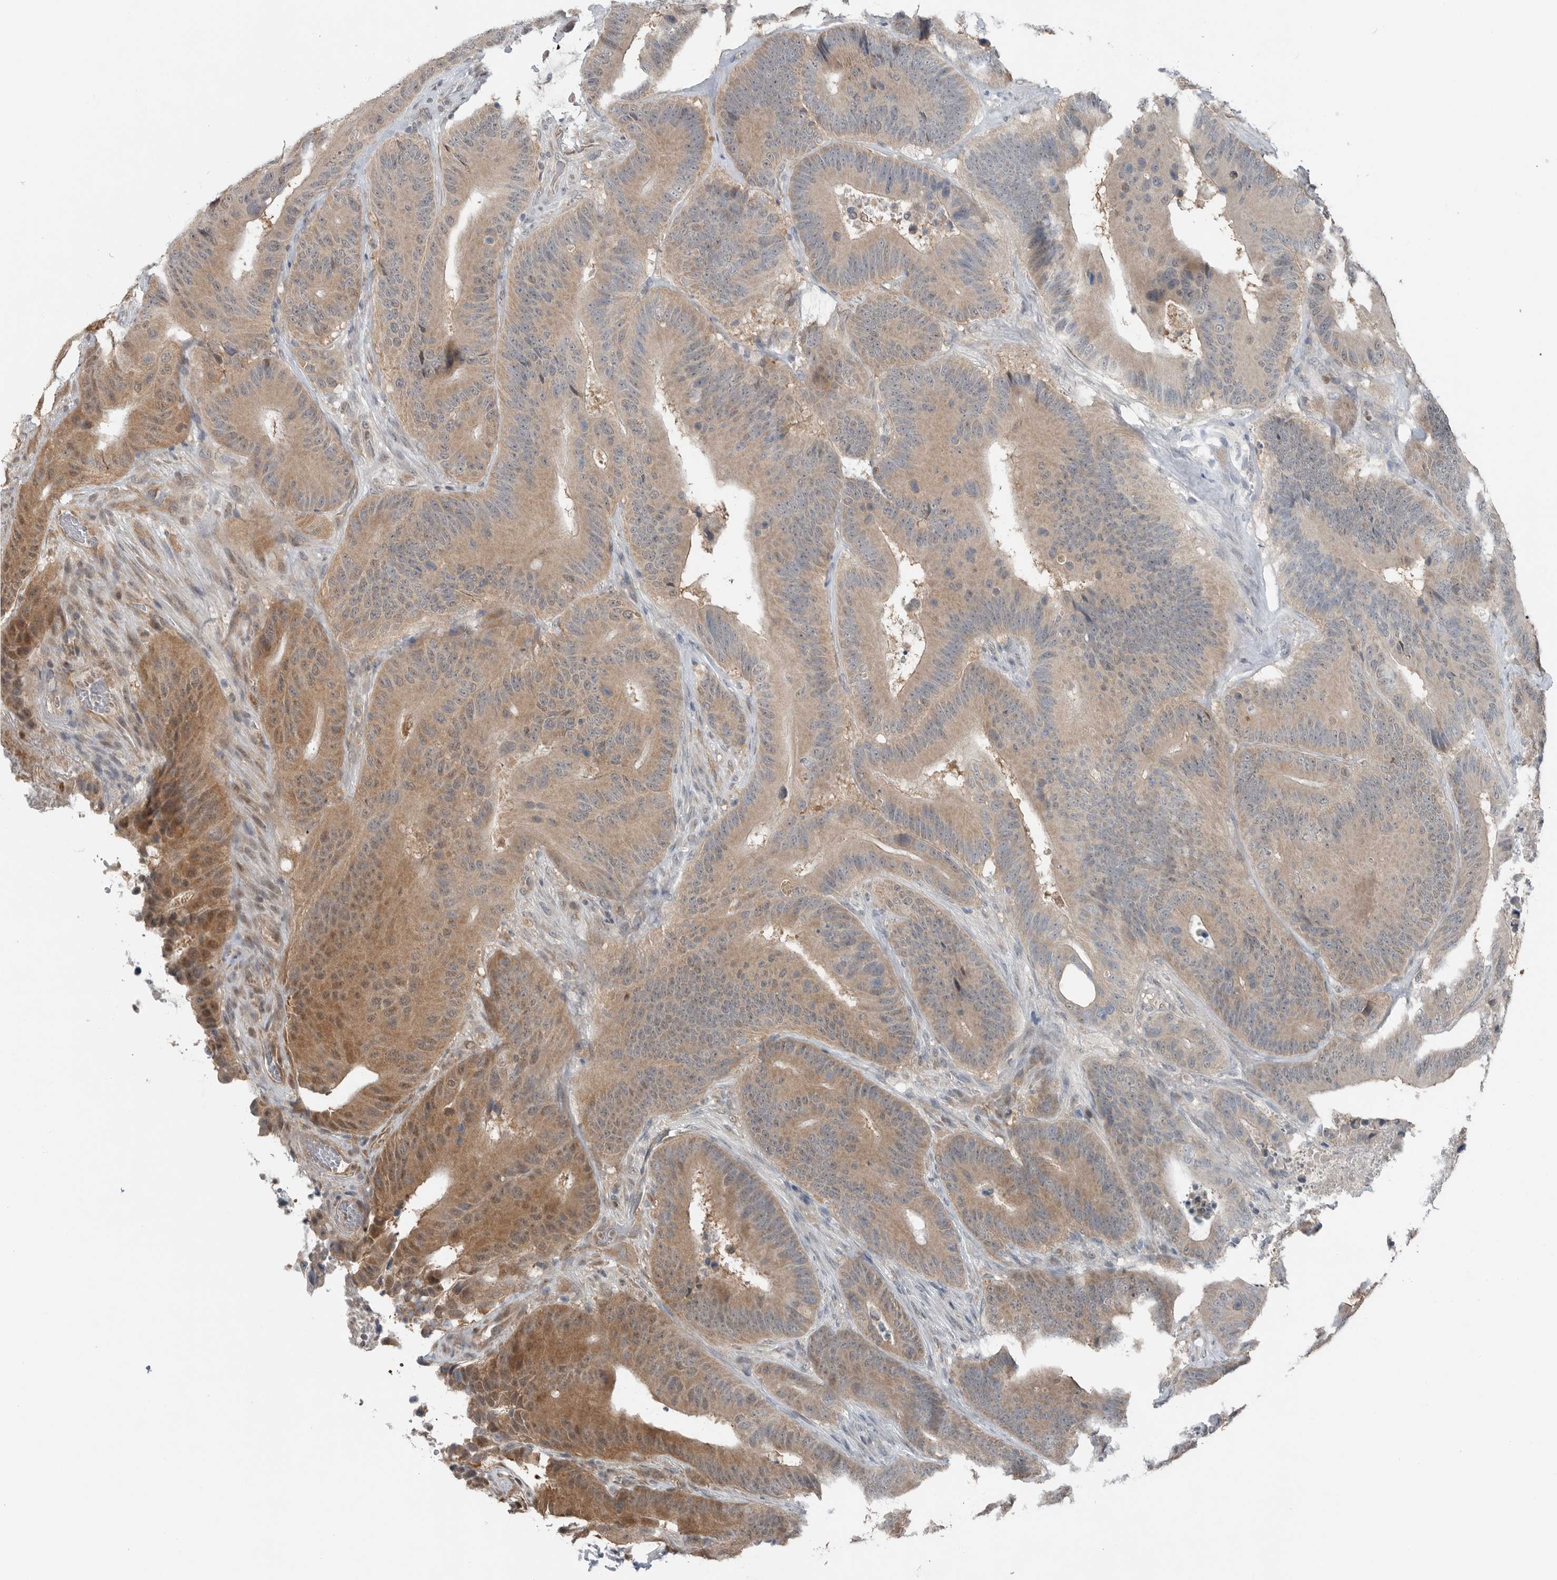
{"staining": {"intensity": "moderate", "quantity": ">75%", "location": "cytoplasmic/membranous,nuclear"}, "tissue": "colorectal cancer", "cell_type": "Tumor cells", "image_type": "cancer", "snomed": [{"axis": "morphology", "description": "Adenocarcinoma, NOS"}, {"axis": "topography", "description": "Colon"}], "caption": "Immunohistochemistry photomicrograph of colorectal cancer stained for a protein (brown), which reveals medium levels of moderate cytoplasmic/membranous and nuclear expression in about >75% of tumor cells.", "gene": "MFAP3L", "patient": {"sex": "male", "age": 83}}